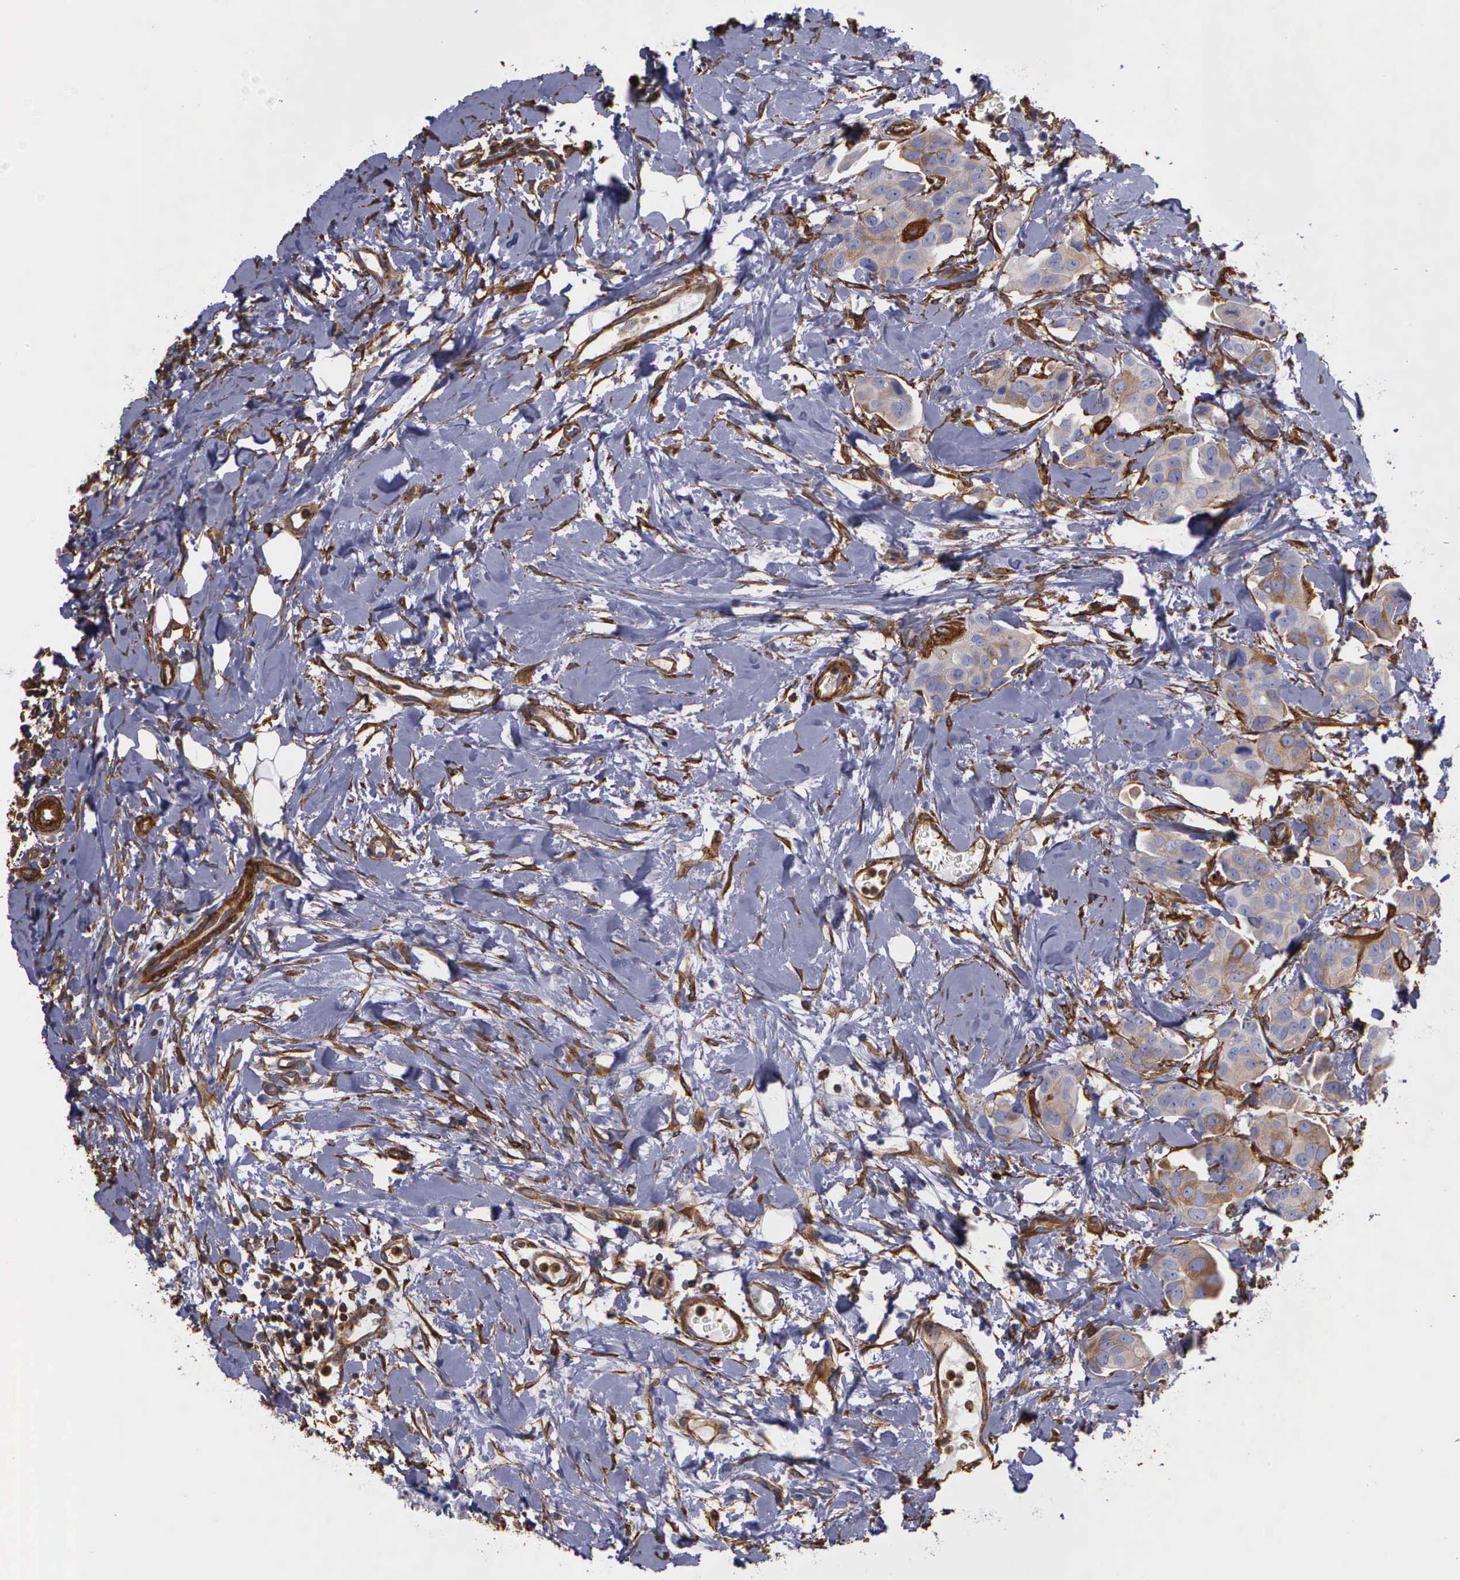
{"staining": {"intensity": "moderate", "quantity": "25%-75%", "location": "cytoplasmic/membranous"}, "tissue": "breast cancer", "cell_type": "Tumor cells", "image_type": "cancer", "snomed": [{"axis": "morphology", "description": "Duct carcinoma"}, {"axis": "topography", "description": "Breast"}], "caption": "Immunohistochemical staining of human breast intraductal carcinoma exhibits moderate cytoplasmic/membranous protein staining in approximately 25%-75% of tumor cells.", "gene": "FLNA", "patient": {"sex": "female", "age": 40}}